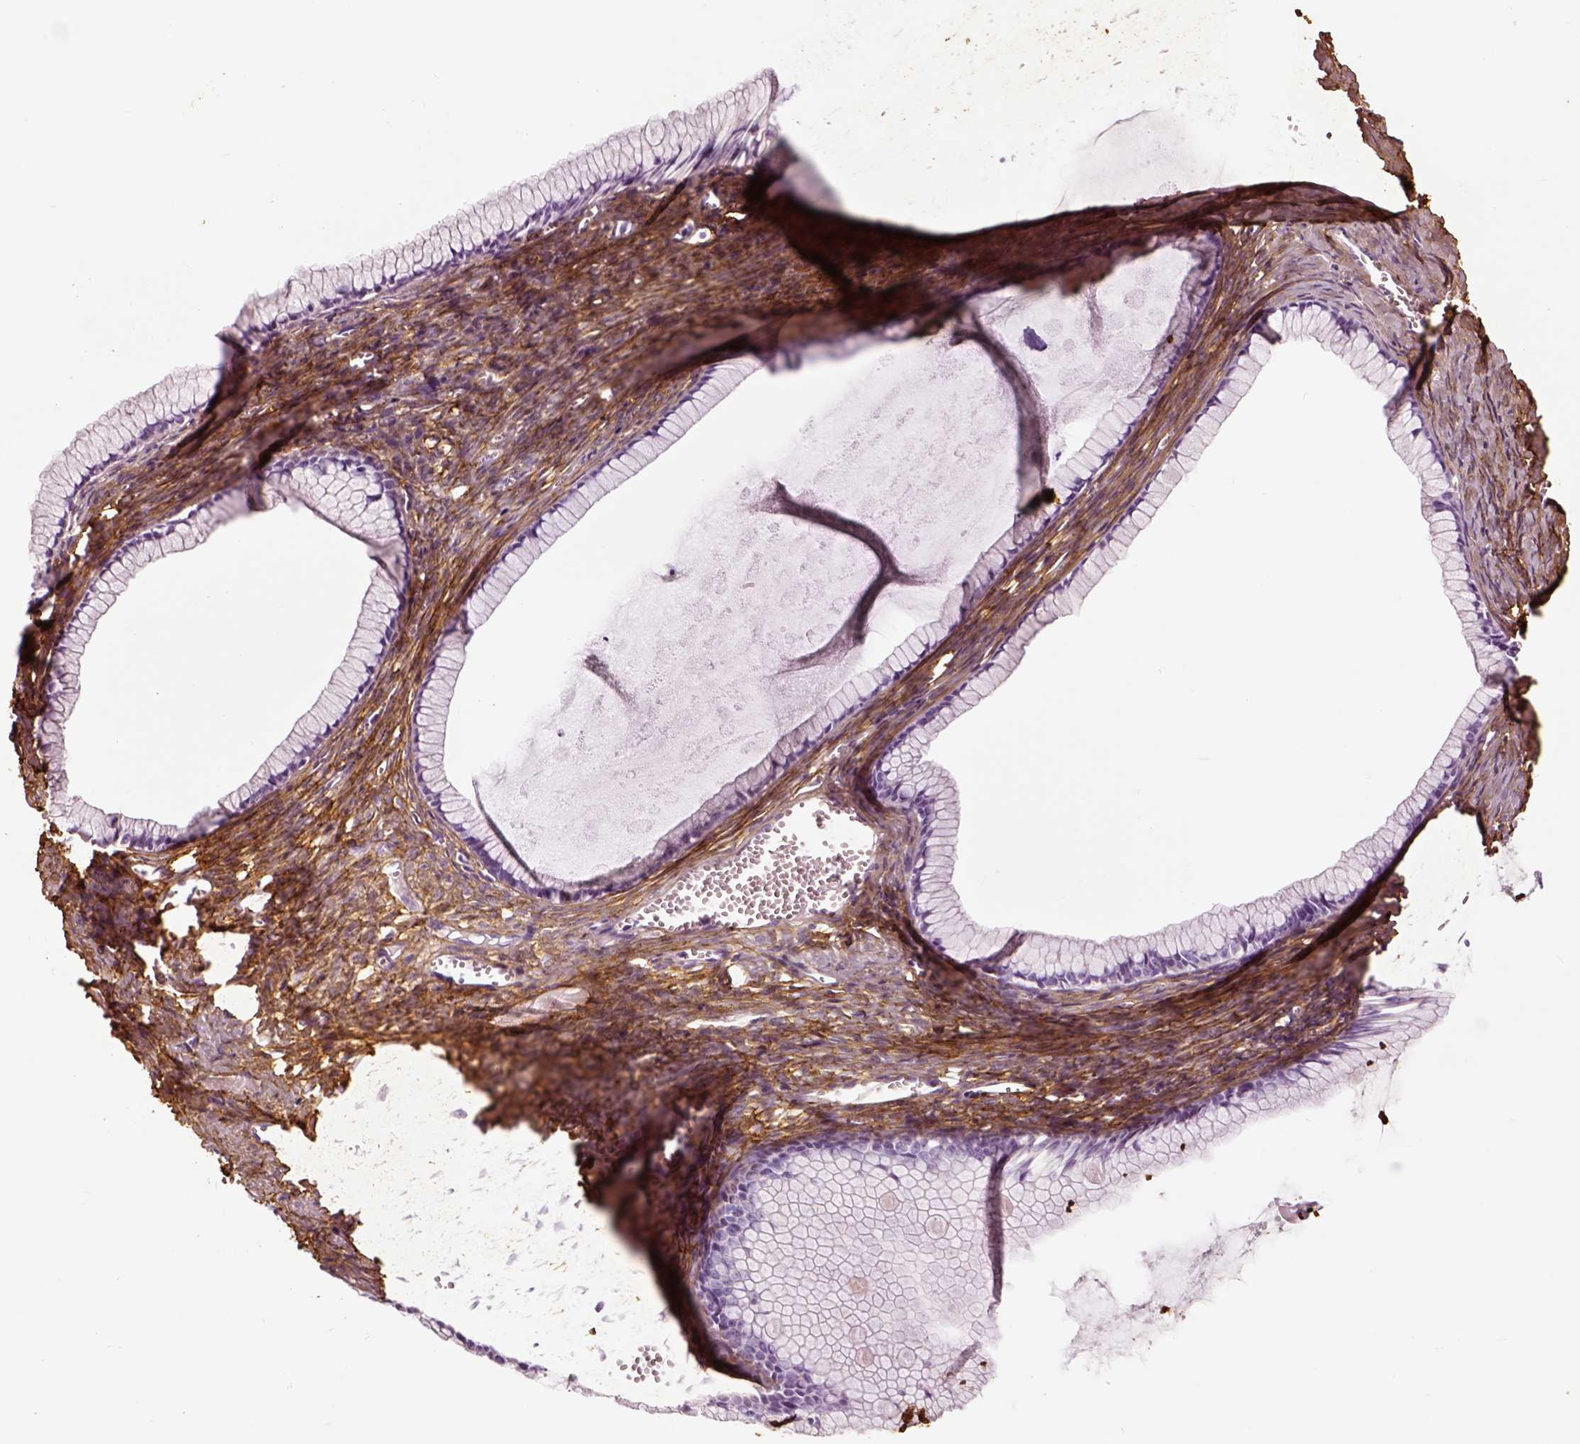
{"staining": {"intensity": "negative", "quantity": "none", "location": "none"}, "tissue": "ovarian cancer", "cell_type": "Tumor cells", "image_type": "cancer", "snomed": [{"axis": "morphology", "description": "Cystadenocarcinoma, mucinous, NOS"}, {"axis": "topography", "description": "Ovary"}], "caption": "An IHC image of mucinous cystadenocarcinoma (ovarian) is shown. There is no staining in tumor cells of mucinous cystadenocarcinoma (ovarian).", "gene": "COL6A2", "patient": {"sex": "female", "age": 41}}